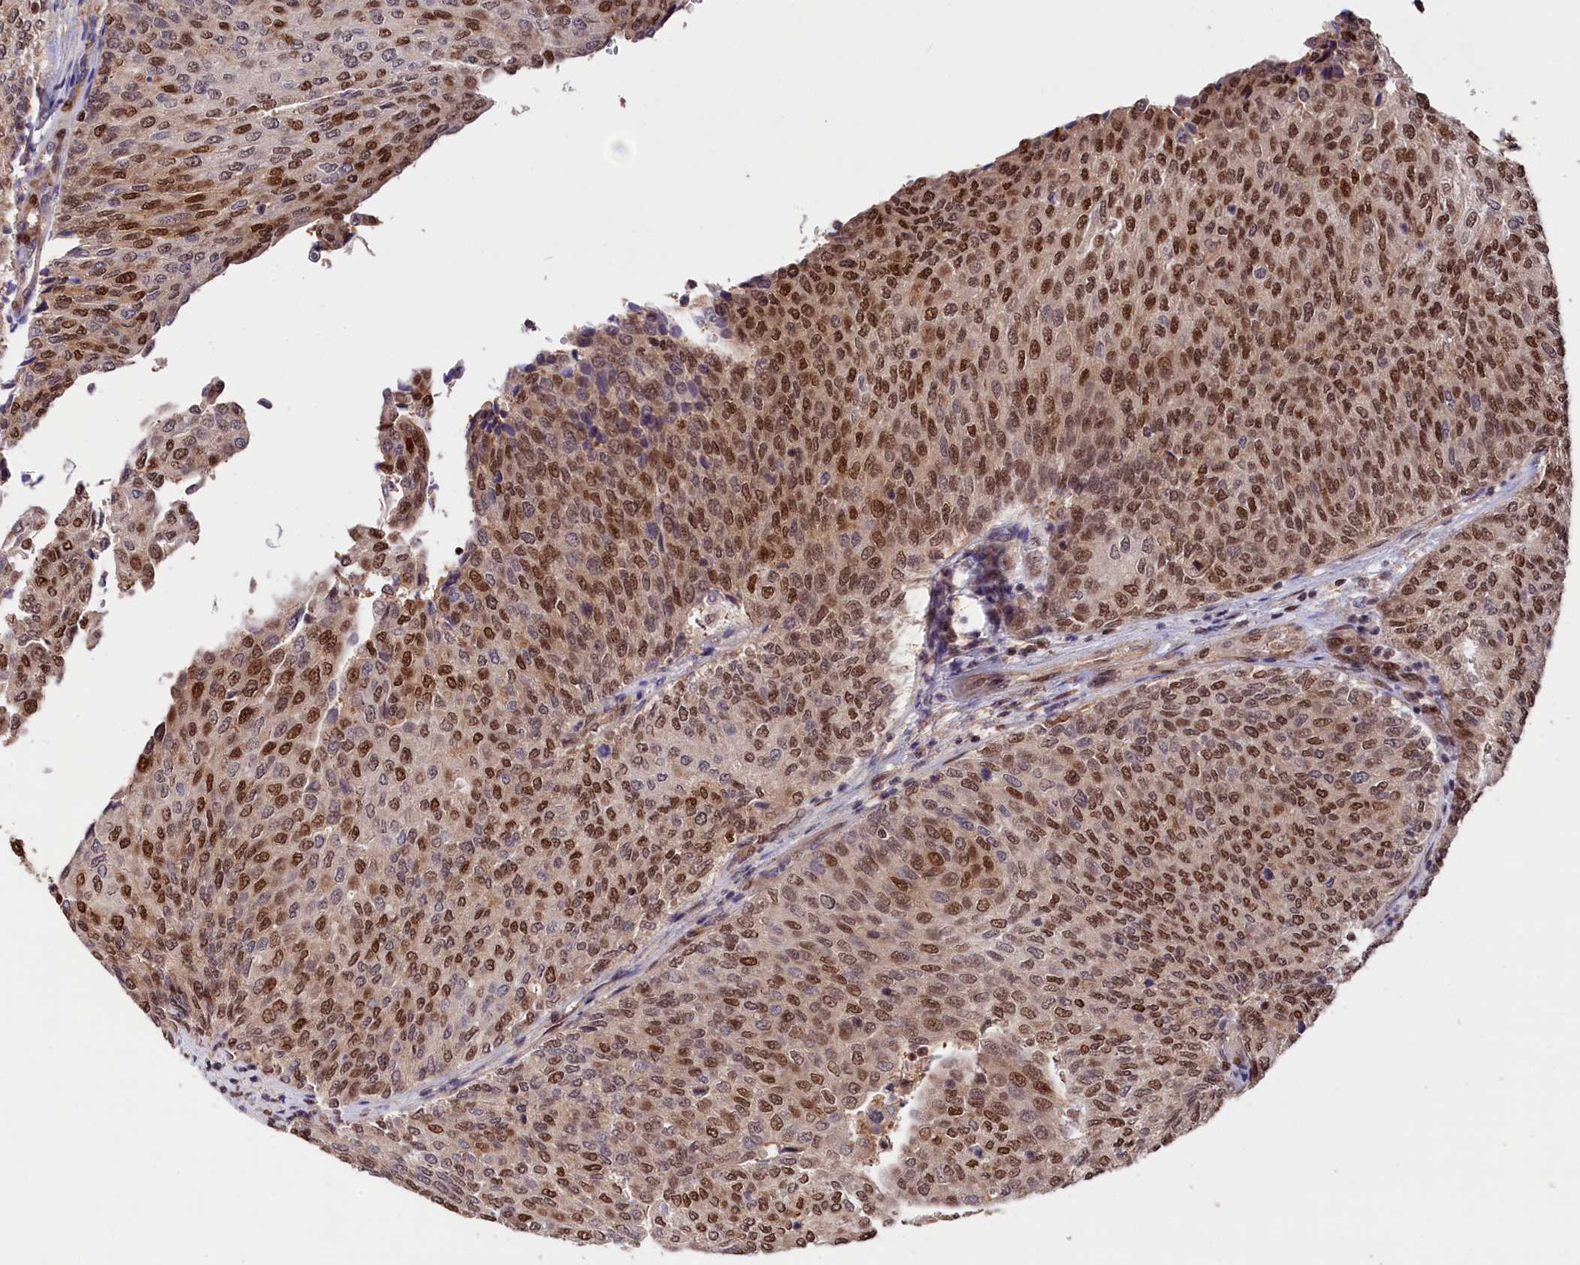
{"staining": {"intensity": "moderate", "quantity": ">75%", "location": "nuclear"}, "tissue": "urothelial cancer", "cell_type": "Tumor cells", "image_type": "cancer", "snomed": [{"axis": "morphology", "description": "Urothelial carcinoma, Low grade"}, {"axis": "topography", "description": "Urinary bladder"}], "caption": "Protein staining of urothelial cancer tissue reveals moderate nuclear positivity in about >75% of tumor cells.", "gene": "ADRM1", "patient": {"sex": "female", "age": 79}}